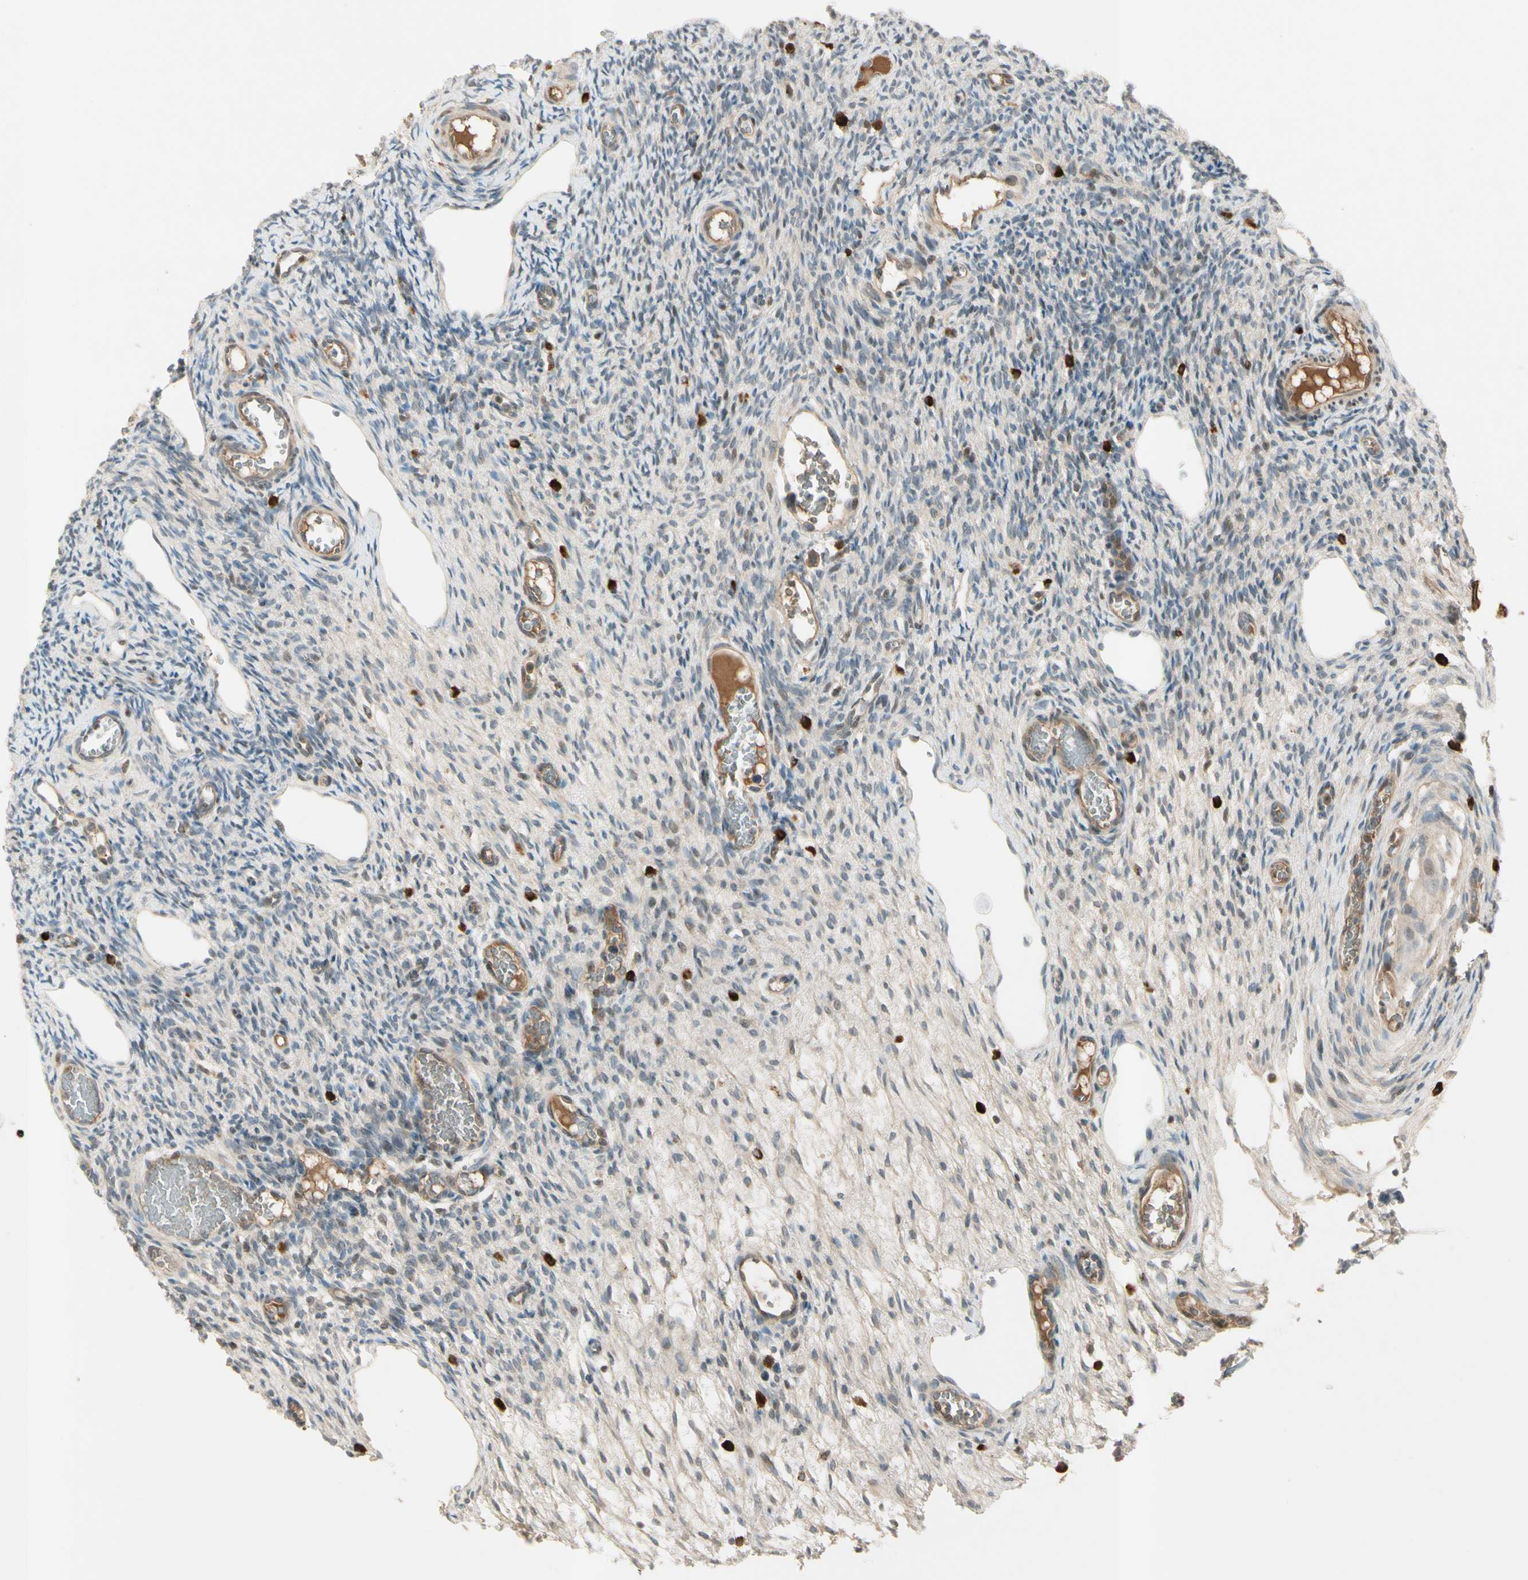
{"staining": {"intensity": "weak", "quantity": "<25%", "location": "cytoplasmic/membranous,nuclear"}, "tissue": "ovary", "cell_type": "Ovarian stroma cells", "image_type": "normal", "snomed": [{"axis": "morphology", "description": "Normal tissue, NOS"}, {"axis": "topography", "description": "Ovary"}], "caption": "Immunohistochemistry (IHC) of normal ovary demonstrates no positivity in ovarian stroma cells. (Brightfield microscopy of DAB immunohistochemistry (IHC) at high magnification).", "gene": "ICAM5", "patient": {"sex": "female", "age": 33}}